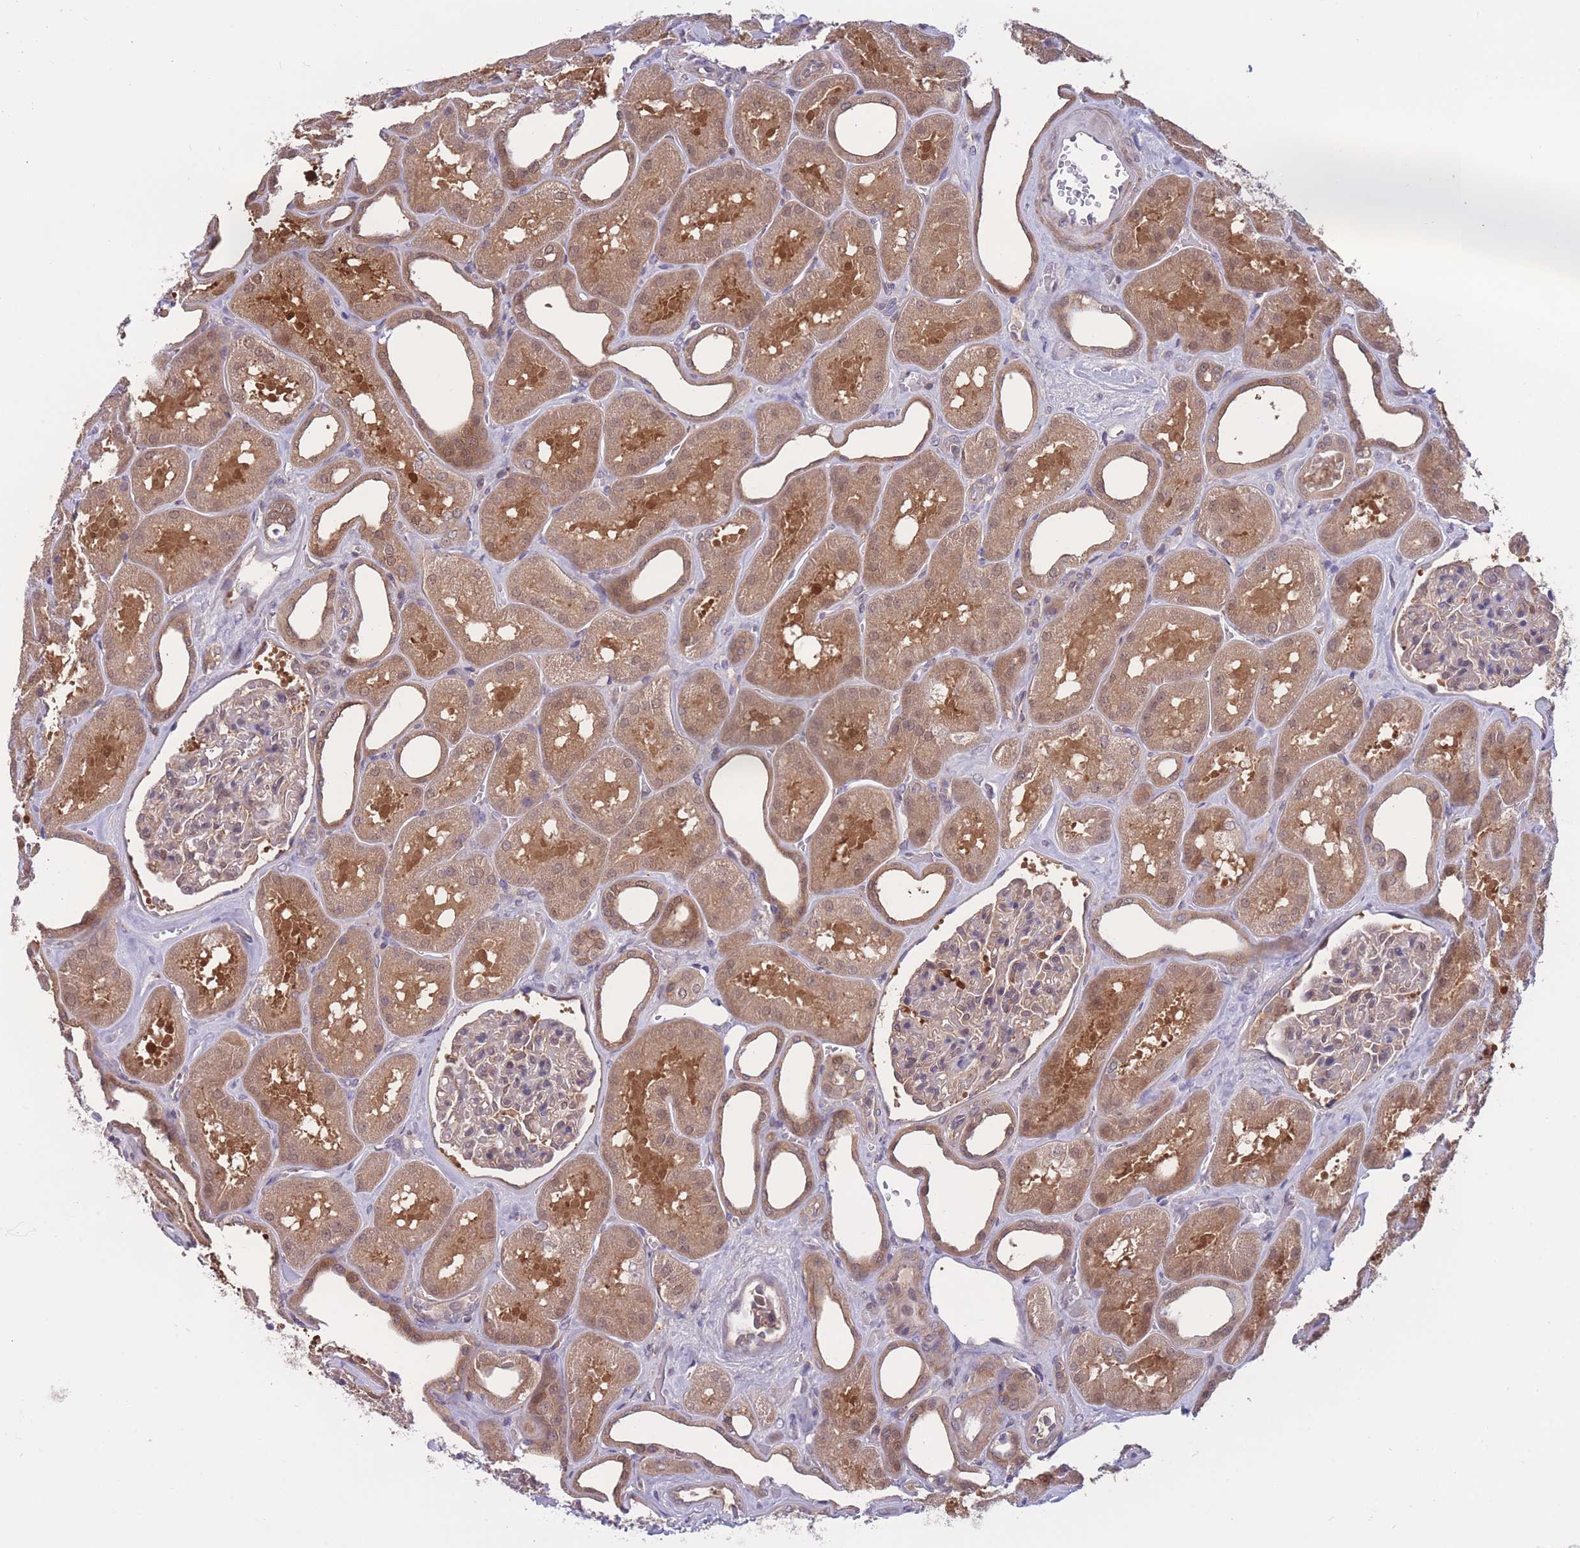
{"staining": {"intensity": "negative", "quantity": "none", "location": "none"}, "tissue": "kidney", "cell_type": "Cells in glomeruli", "image_type": "normal", "snomed": [{"axis": "morphology", "description": "Normal tissue, NOS"}, {"axis": "morphology", "description": "Adenocarcinoma, NOS"}, {"axis": "topography", "description": "Kidney"}], "caption": "DAB (3,3'-diaminobenzidine) immunohistochemical staining of unremarkable kidney displays no significant positivity in cells in glomeruli.", "gene": "UBE2NL", "patient": {"sex": "female", "age": 68}}